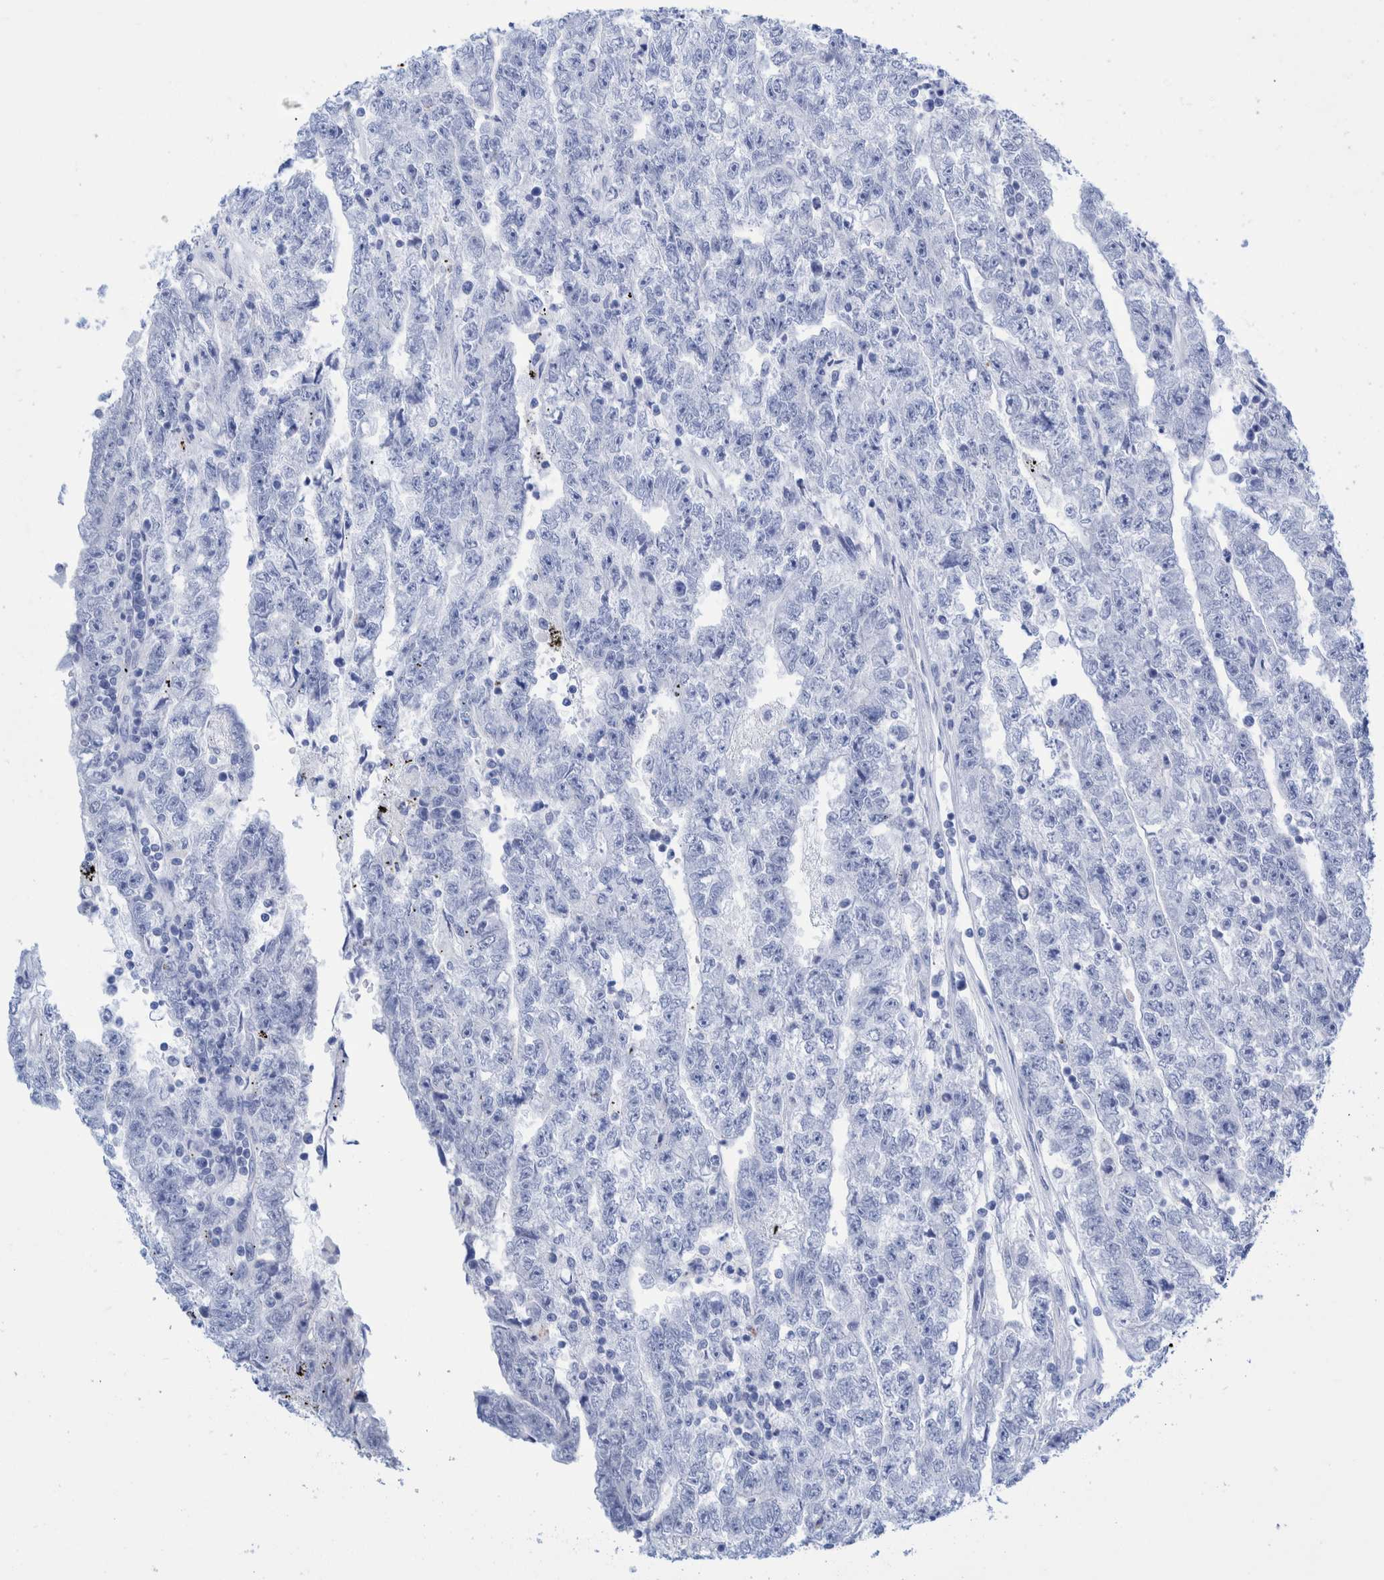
{"staining": {"intensity": "negative", "quantity": "none", "location": "none"}, "tissue": "testis cancer", "cell_type": "Tumor cells", "image_type": "cancer", "snomed": [{"axis": "morphology", "description": "Carcinoma, Embryonal, NOS"}, {"axis": "topography", "description": "Testis"}], "caption": "High power microscopy image of an immunohistochemistry histopathology image of testis cancer (embryonal carcinoma), revealing no significant staining in tumor cells. (Brightfield microscopy of DAB (3,3'-diaminobenzidine) IHC at high magnification).", "gene": "KRT14", "patient": {"sex": "male", "age": 25}}